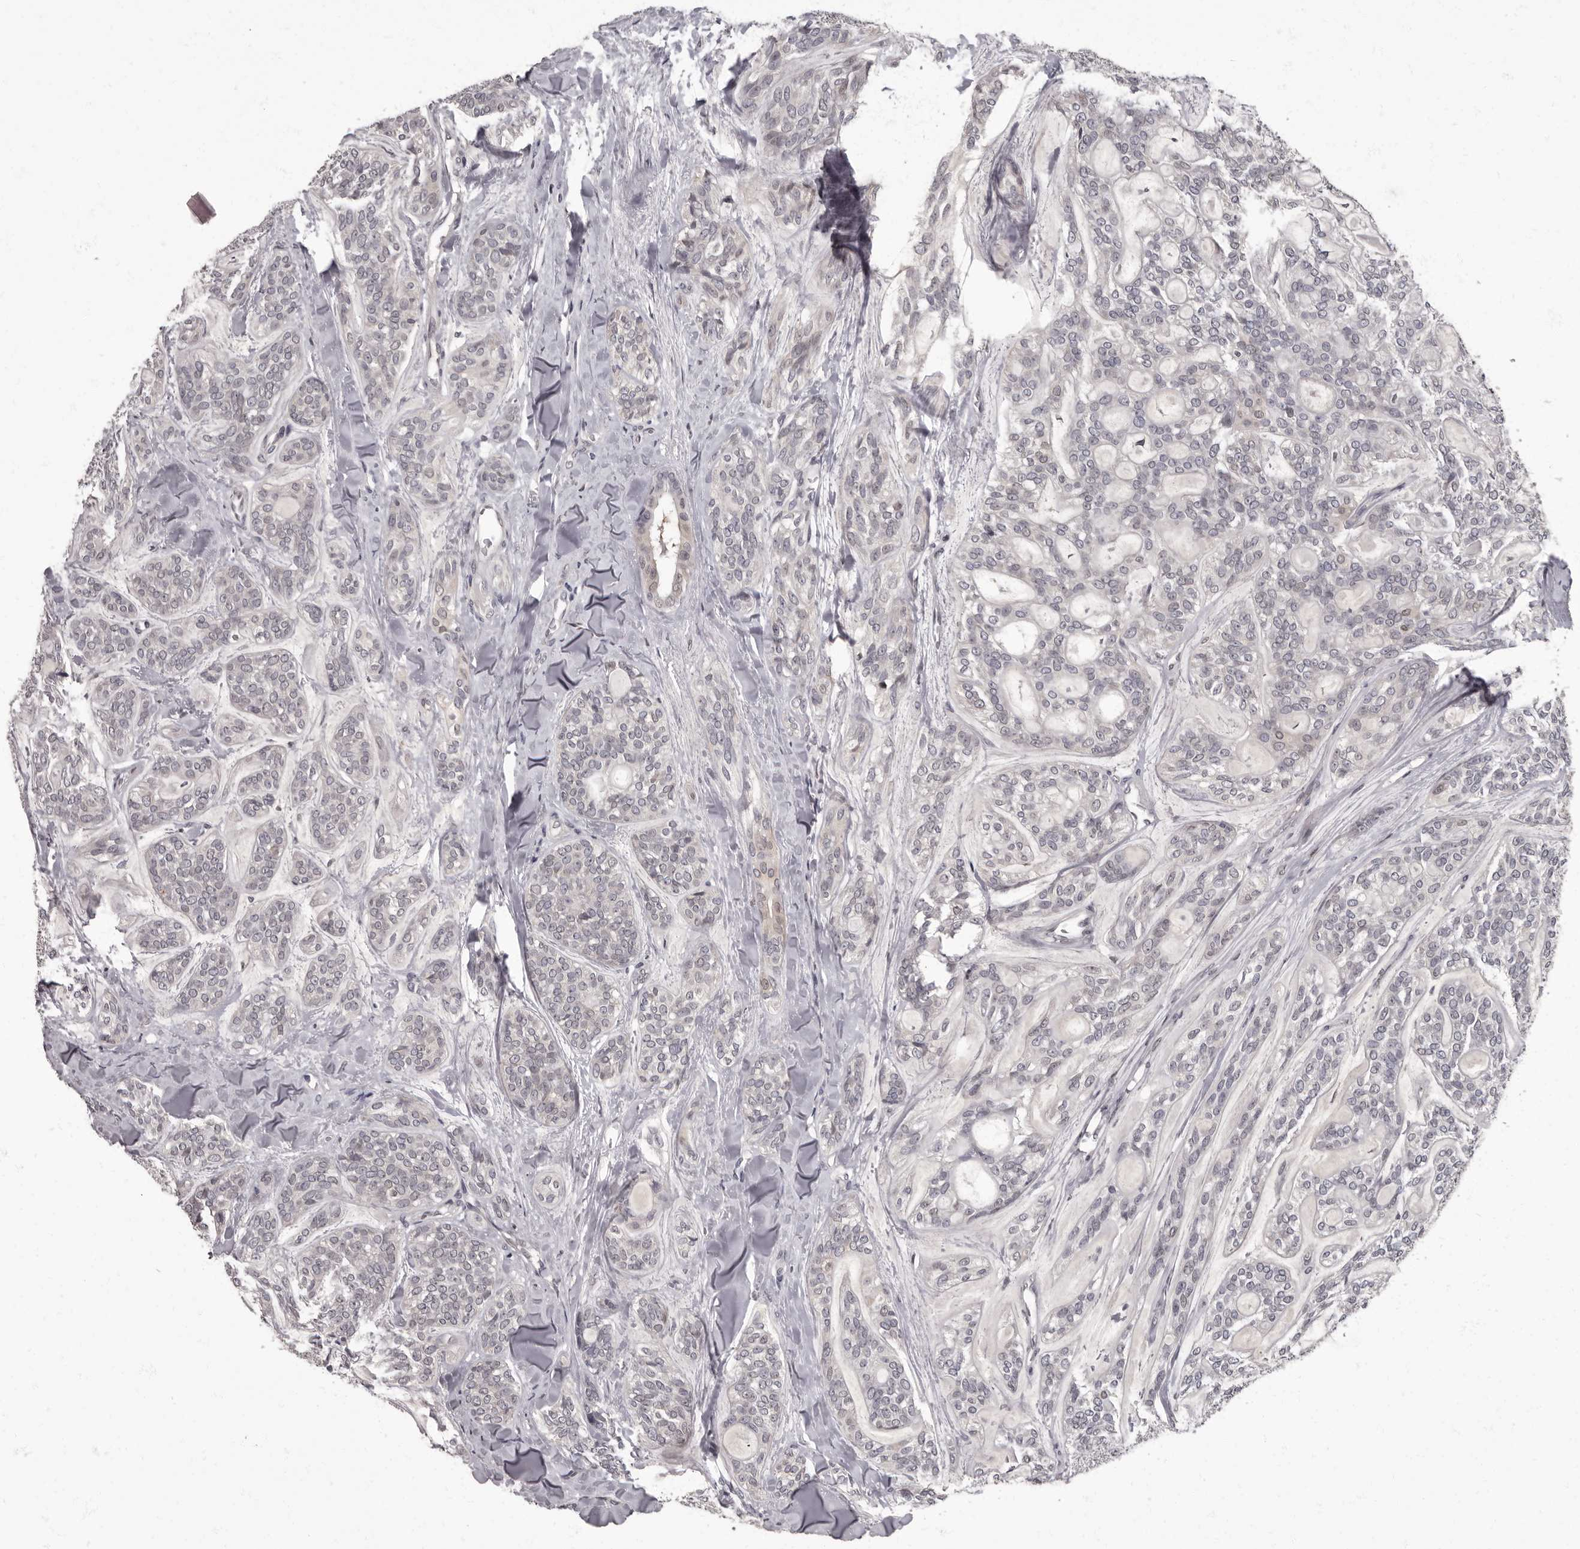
{"staining": {"intensity": "negative", "quantity": "none", "location": "none"}, "tissue": "head and neck cancer", "cell_type": "Tumor cells", "image_type": "cancer", "snomed": [{"axis": "morphology", "description": "Adenocarcinoma, NOS"}, {"axis": "topography", "description": "Head-Neck"}], "caption": "An immunohistochemistry image of head and neck adenocarcinoma is shown. There is no staining in tumor cells of head and neck adenocarcinoma. The staining is performed using DAB (3,3'-diaminobenzidine) brown chromogen with nuclei counter-stained in using hematoxylin.", "gene": "C1orf50", "patient": {"sex": "male", "age": 66}}